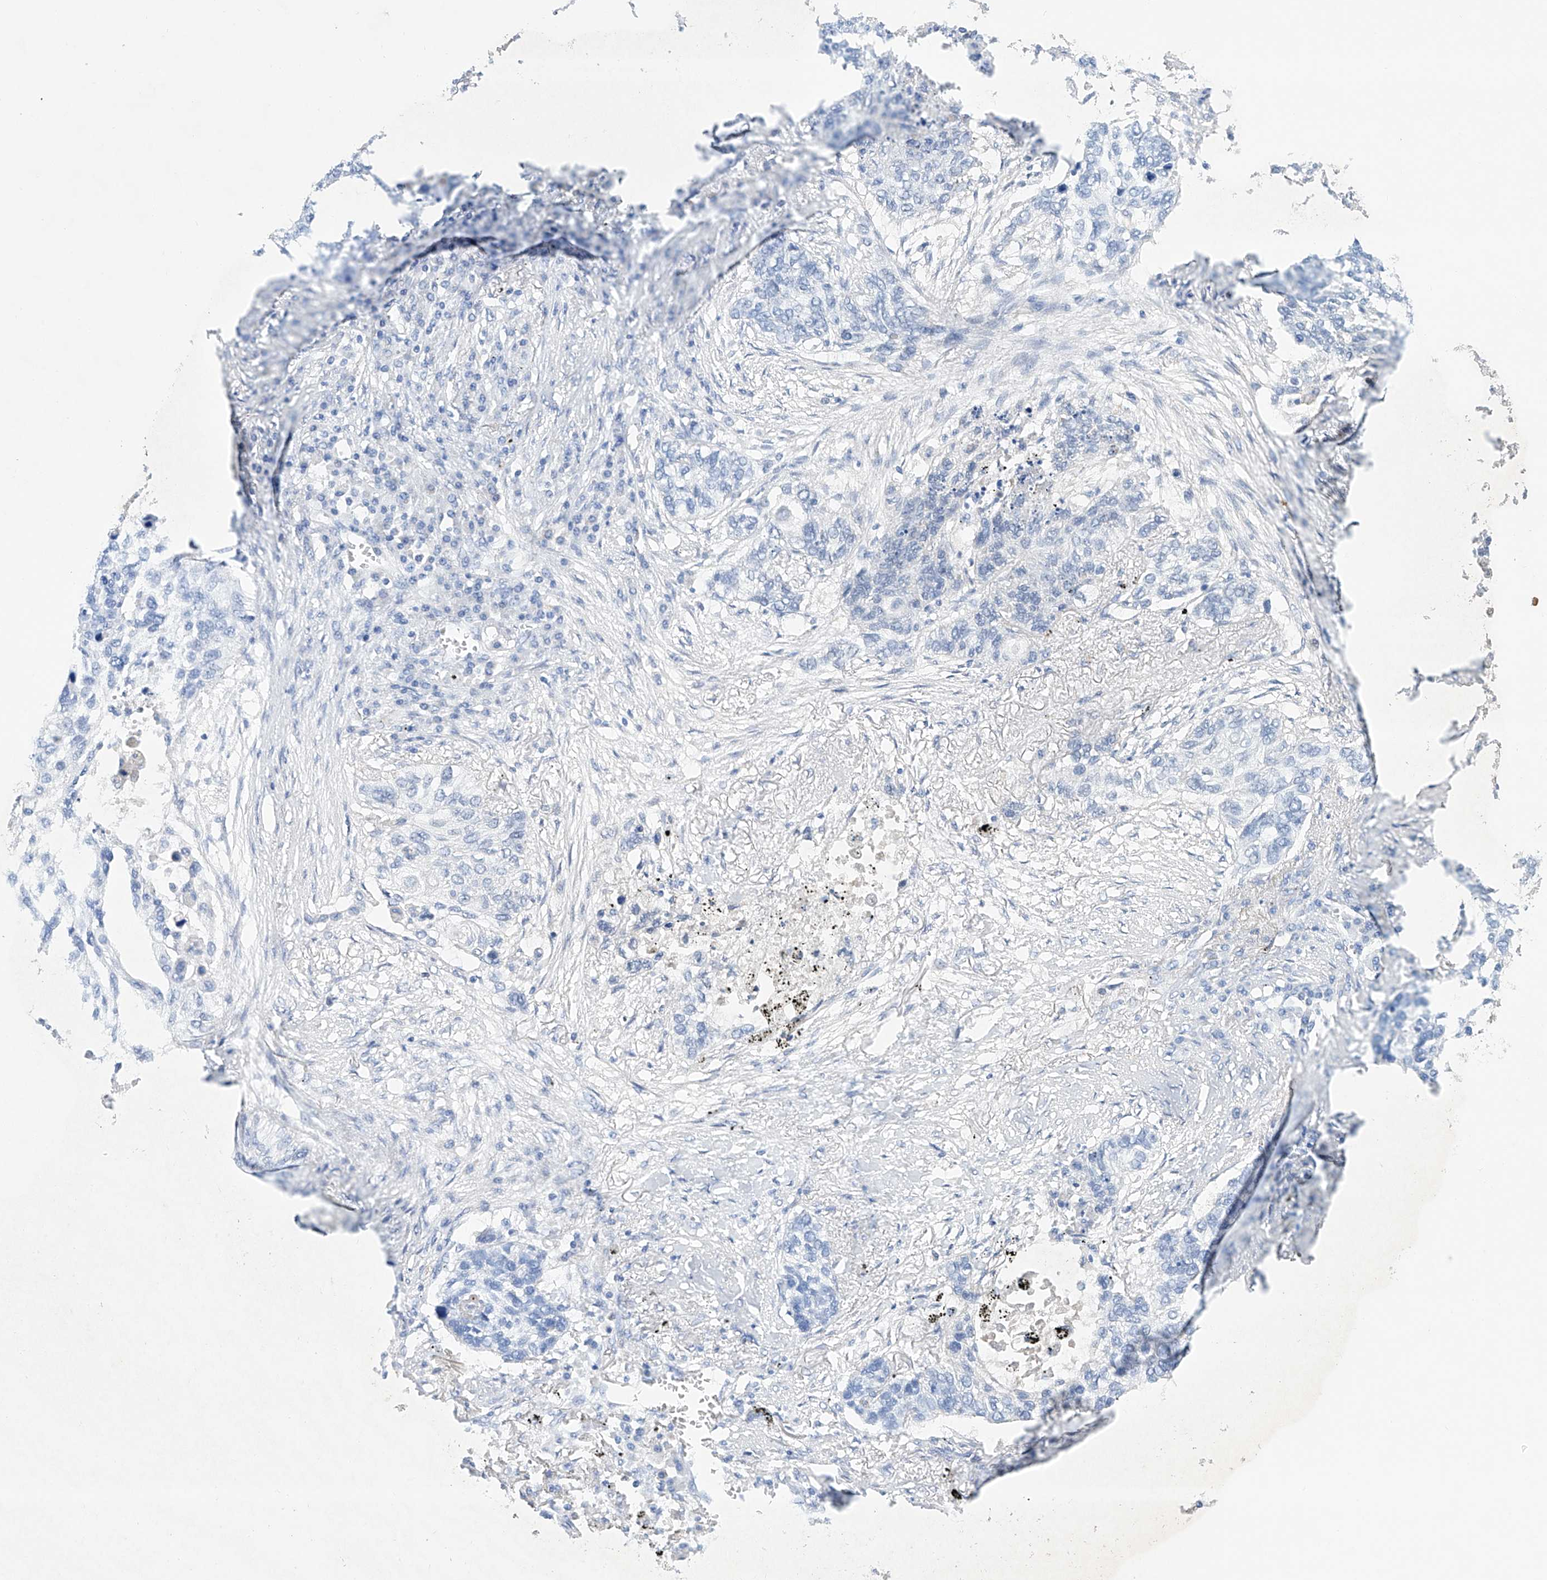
{"staining": {"intensity": "negative", "quantity": "none", "location": "none"}, "tissue": "lung cancer", "cell_type": "Tumor cells", "image_type": "cancer", "snomed": [{"axis": "morphology", "description": "Squamous cell carcinoma, NOS"}, {"axis": "topography", "description": "Lung"}], "caption": "A photomicrograph of human lung squamous cell carcinoma is negative for staining in tumor cells.", "gene": "LURAP1", "patient": {"sex": "female", "age": 63}}